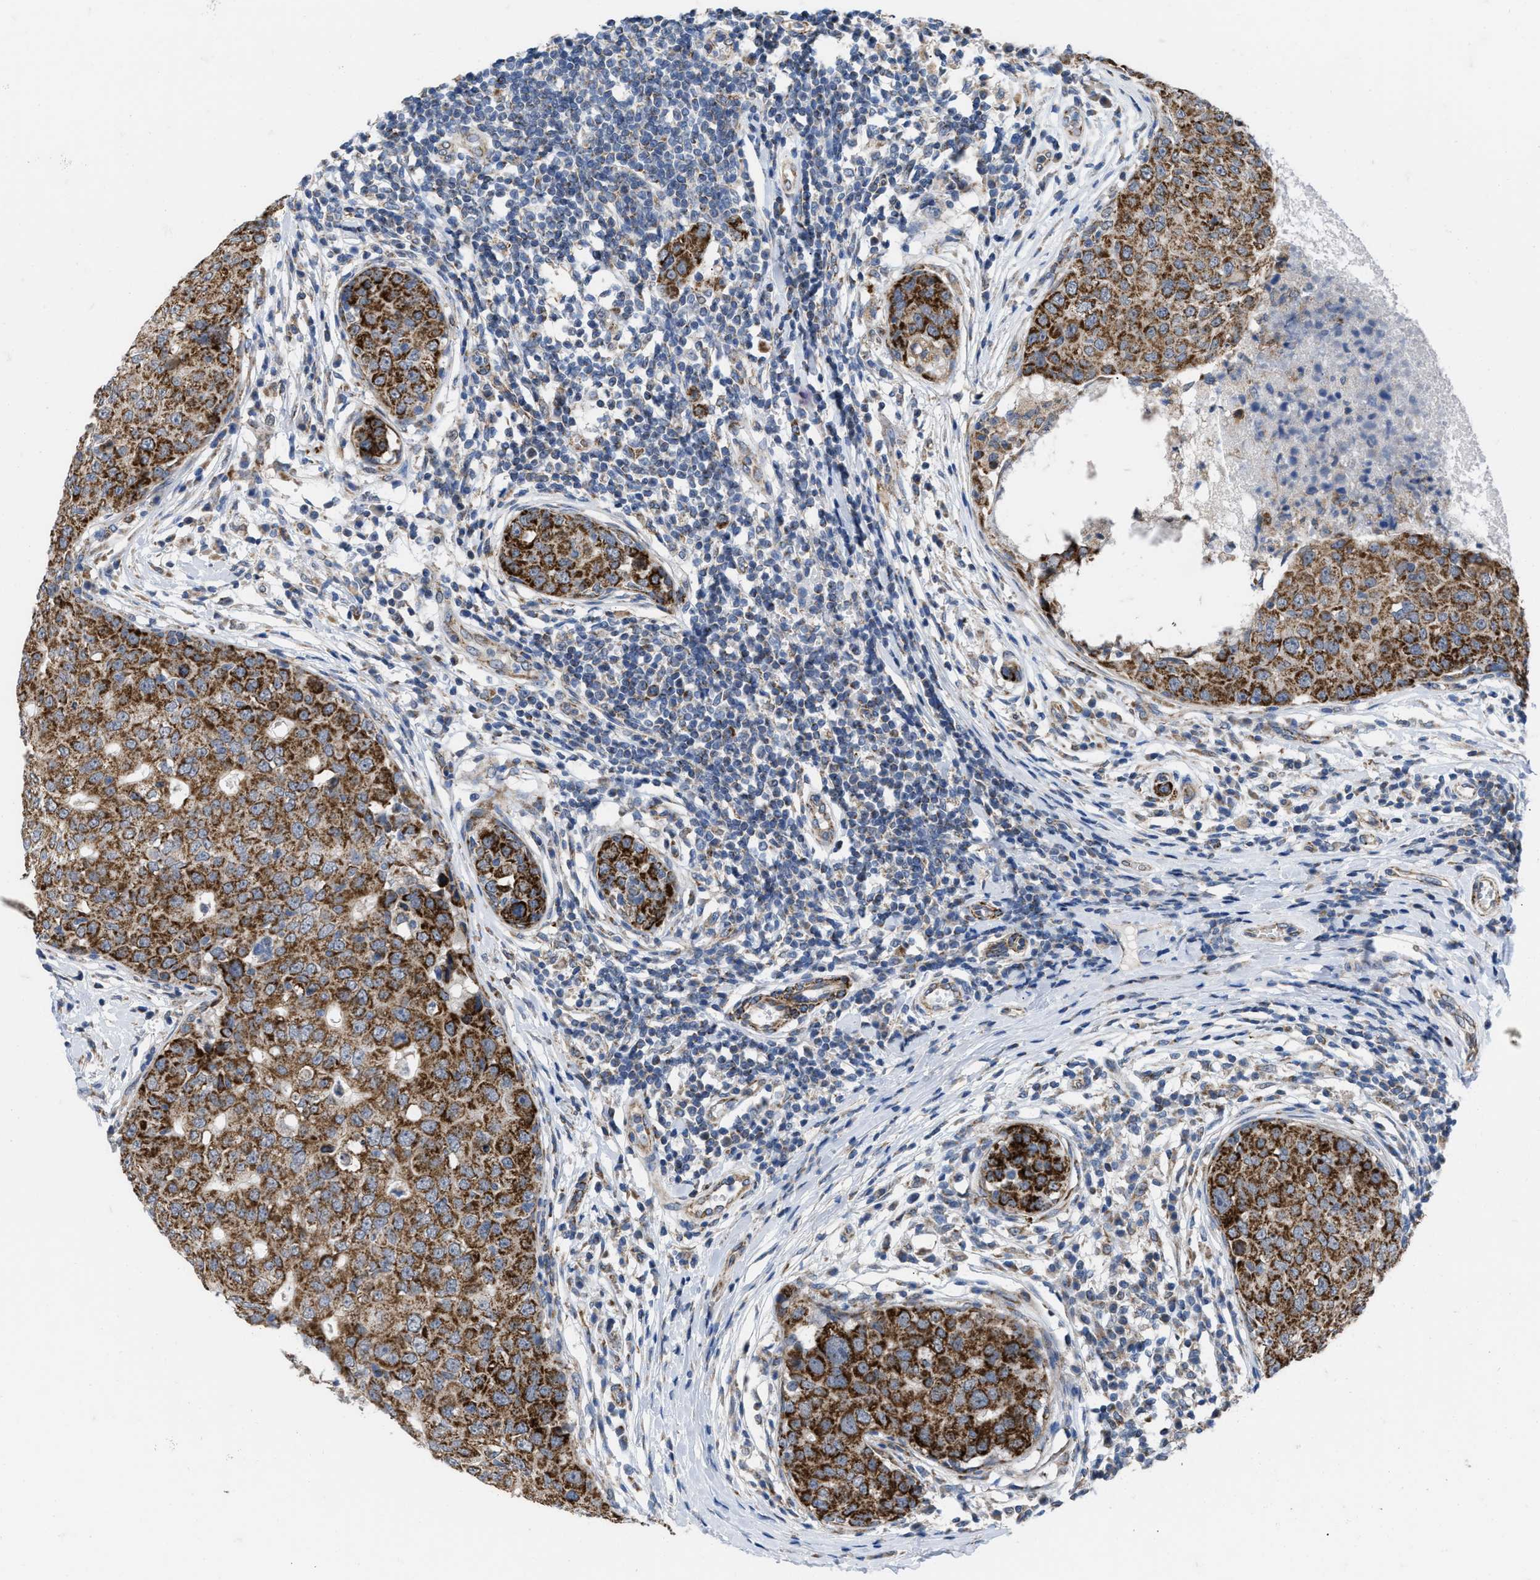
{"staining": {"intensity": "moderate", "quantity": ">75%", "location": "cytoplasmic/membranous"}, "tissue": "breast cancer", "cell_type": "Tumor cells", "image_type": "cancer", "snomed": [{"axis": "morphology", "description": "Duct carcinoma"}, {"axis": "topography", "description": "Breast"}], "caption": "An image showing moderate cytoplasmic/membranous staining in about >75% of tumor cells in intraductal carcinoma (breast), as visualized by brown immunohistochemical staining.", "gene": "AKAP1", "patient": {"sex": "female", "age": 27}}